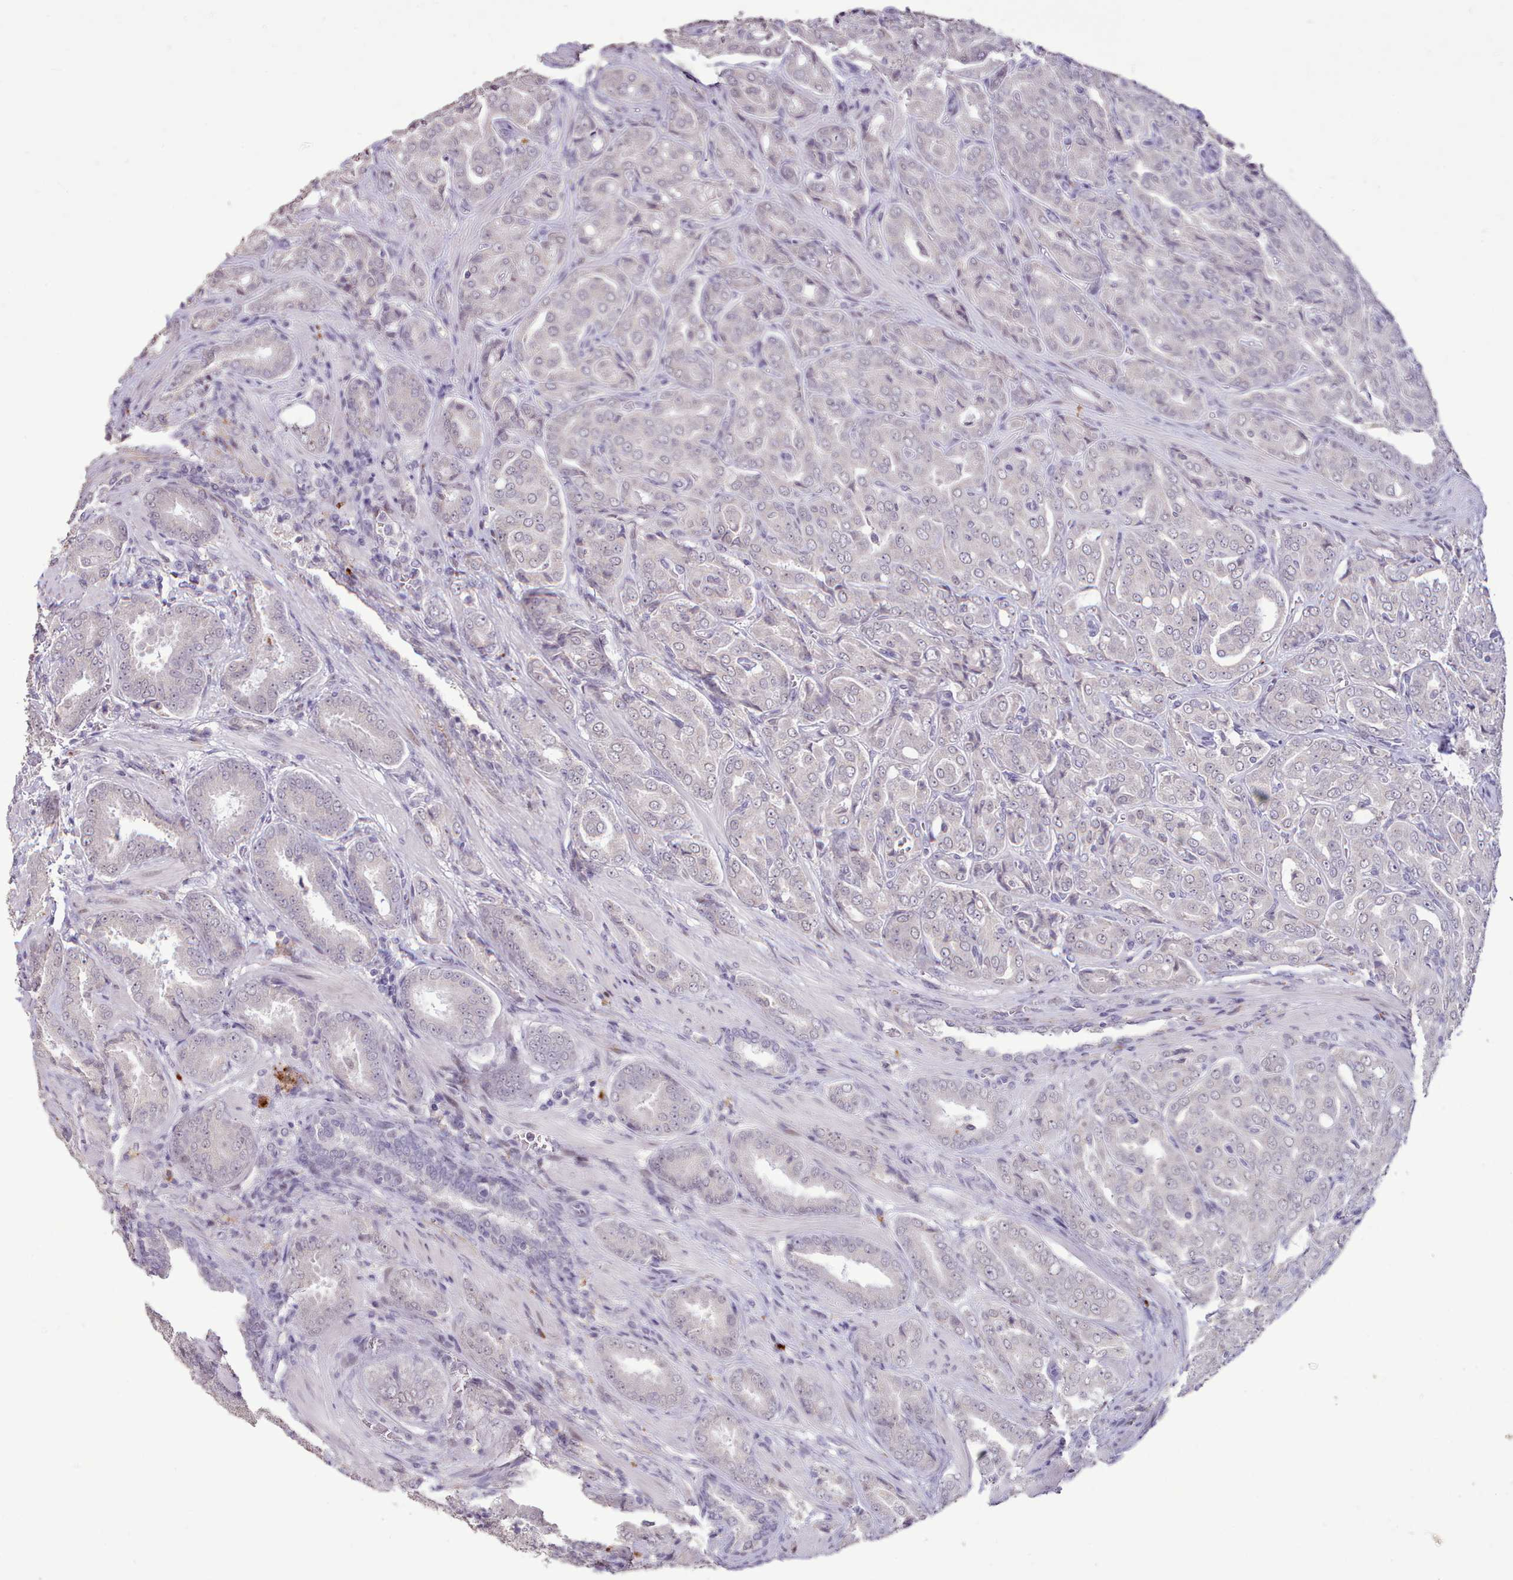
{"staining": {"intensity": "weak", "quantity": "25%-75%", "location": "nuclear"}, "tissue": "prostate cancer", "cell_type": "Tumor cells", "image_type": "cancer", "snomed": [{"axis": "morphology", "description": "Adenocarcinoma, High grade"}, {"axis": "topography", "description": "Prostate"}], "caption": "Adenocarcinoma (high-grade) (prostate) stained for a protein displays weak nuclear positivity in tumor cells.", "gene": "TAF15", "patient": {"sex": "male", "age": 68}}